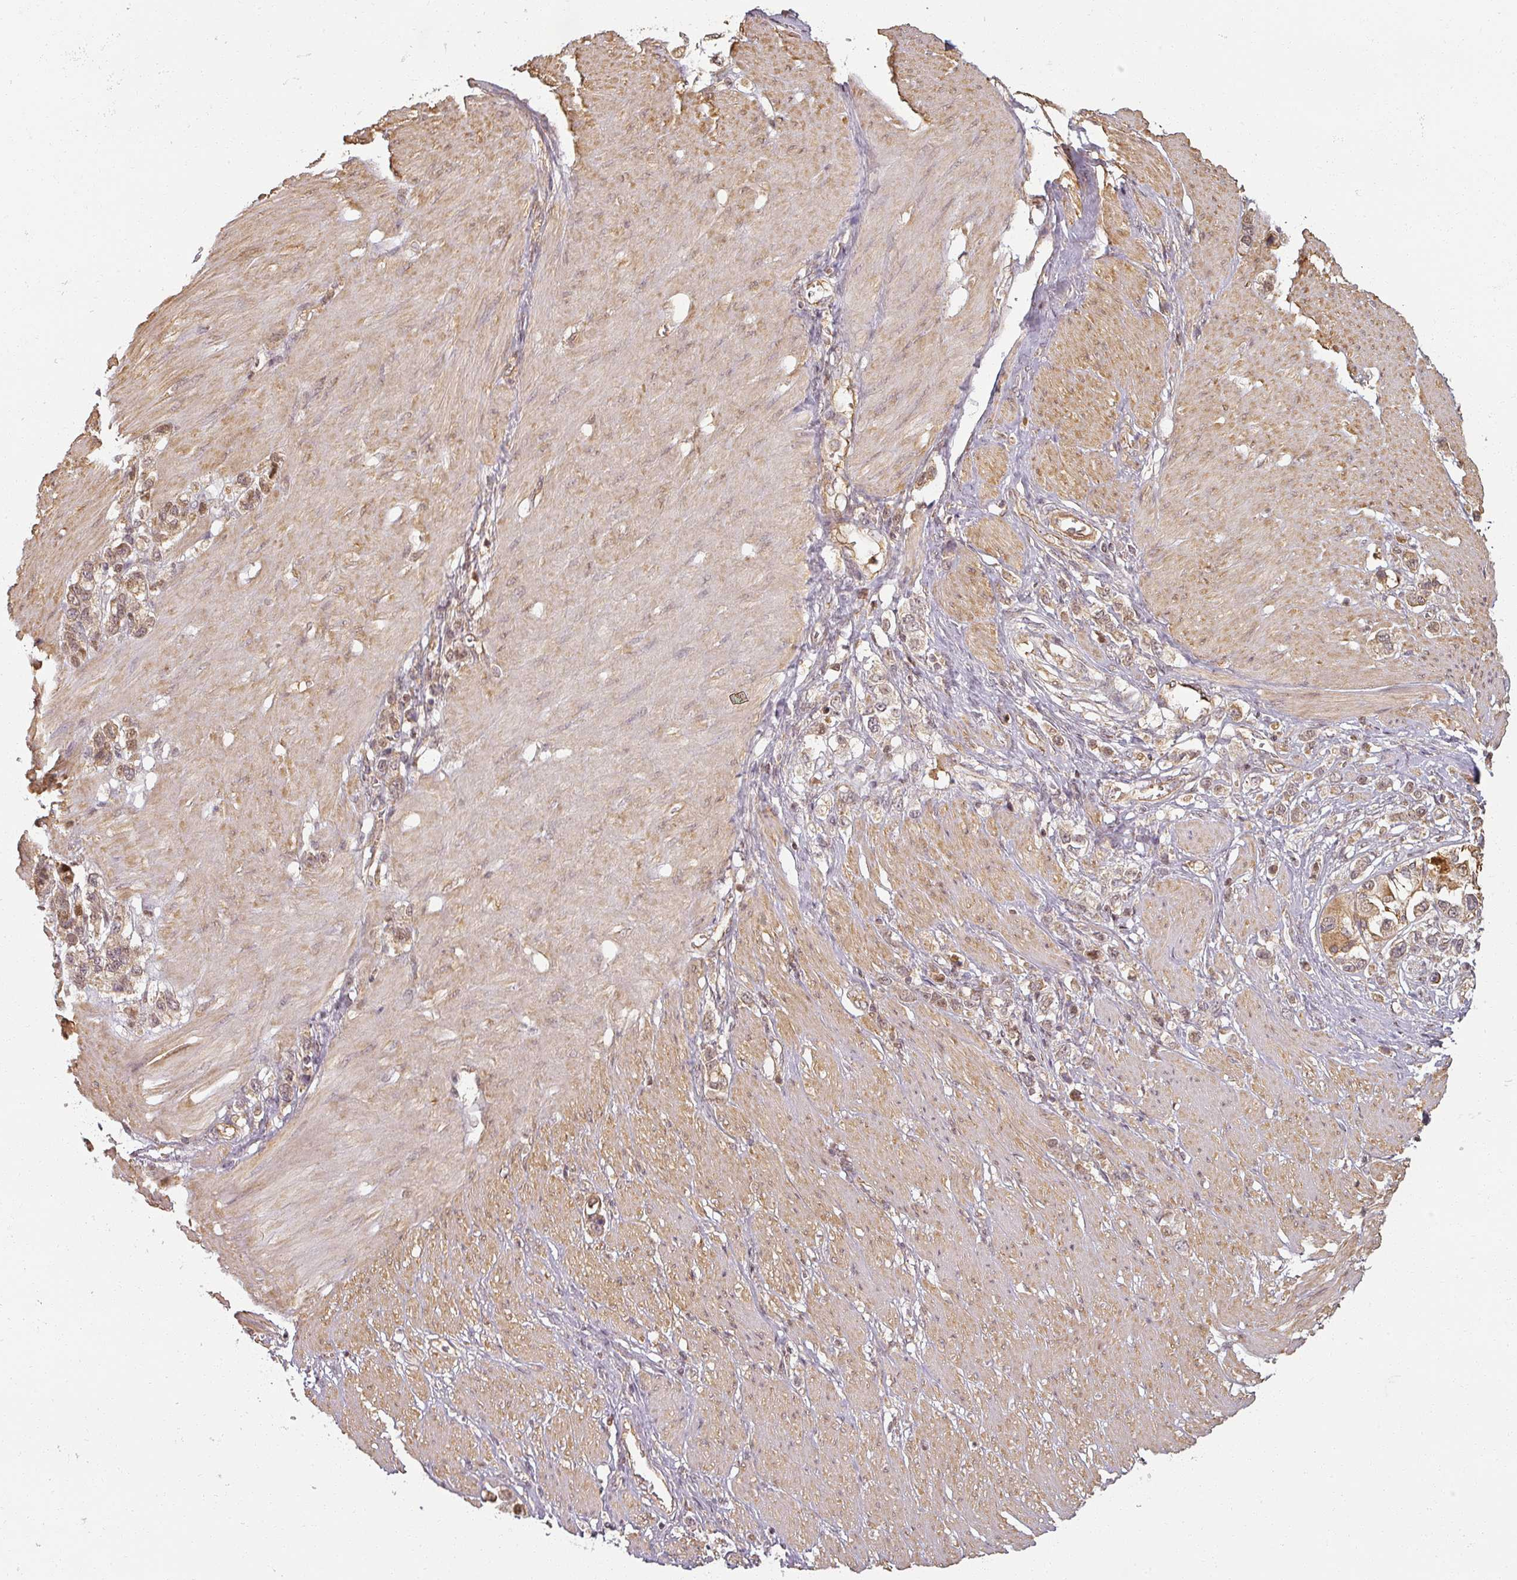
{"staining": {"intensity": "moderate", "quantity": ">75%", "location": "cytoplasmic/membranous,nuclear"}, "tissue": "stomach cancer", "cell_type": "Tumor cells", "image_type": "cancer", "snomed": [{"axis": "morphology", "description": "Normal tissue, NOS"}, {"axis": "morphology", "description": "Adenocarcinoma, NOS"}, {"axis": "topography", "description": "Stomach, upper"}, {"axis": "topography", "description": "Stomach"}], "caption": "Stomach adenocarcinoma stained with DAB (3,3'-diaminobenzidine) immunohistochemistry (IHC) shows medium levels of moderate cytoplasmic/membranous and nuclear staining in about >75% of tumor cells.", "gene": "MED19", "patient": {"sex": "female", "age": 65}}